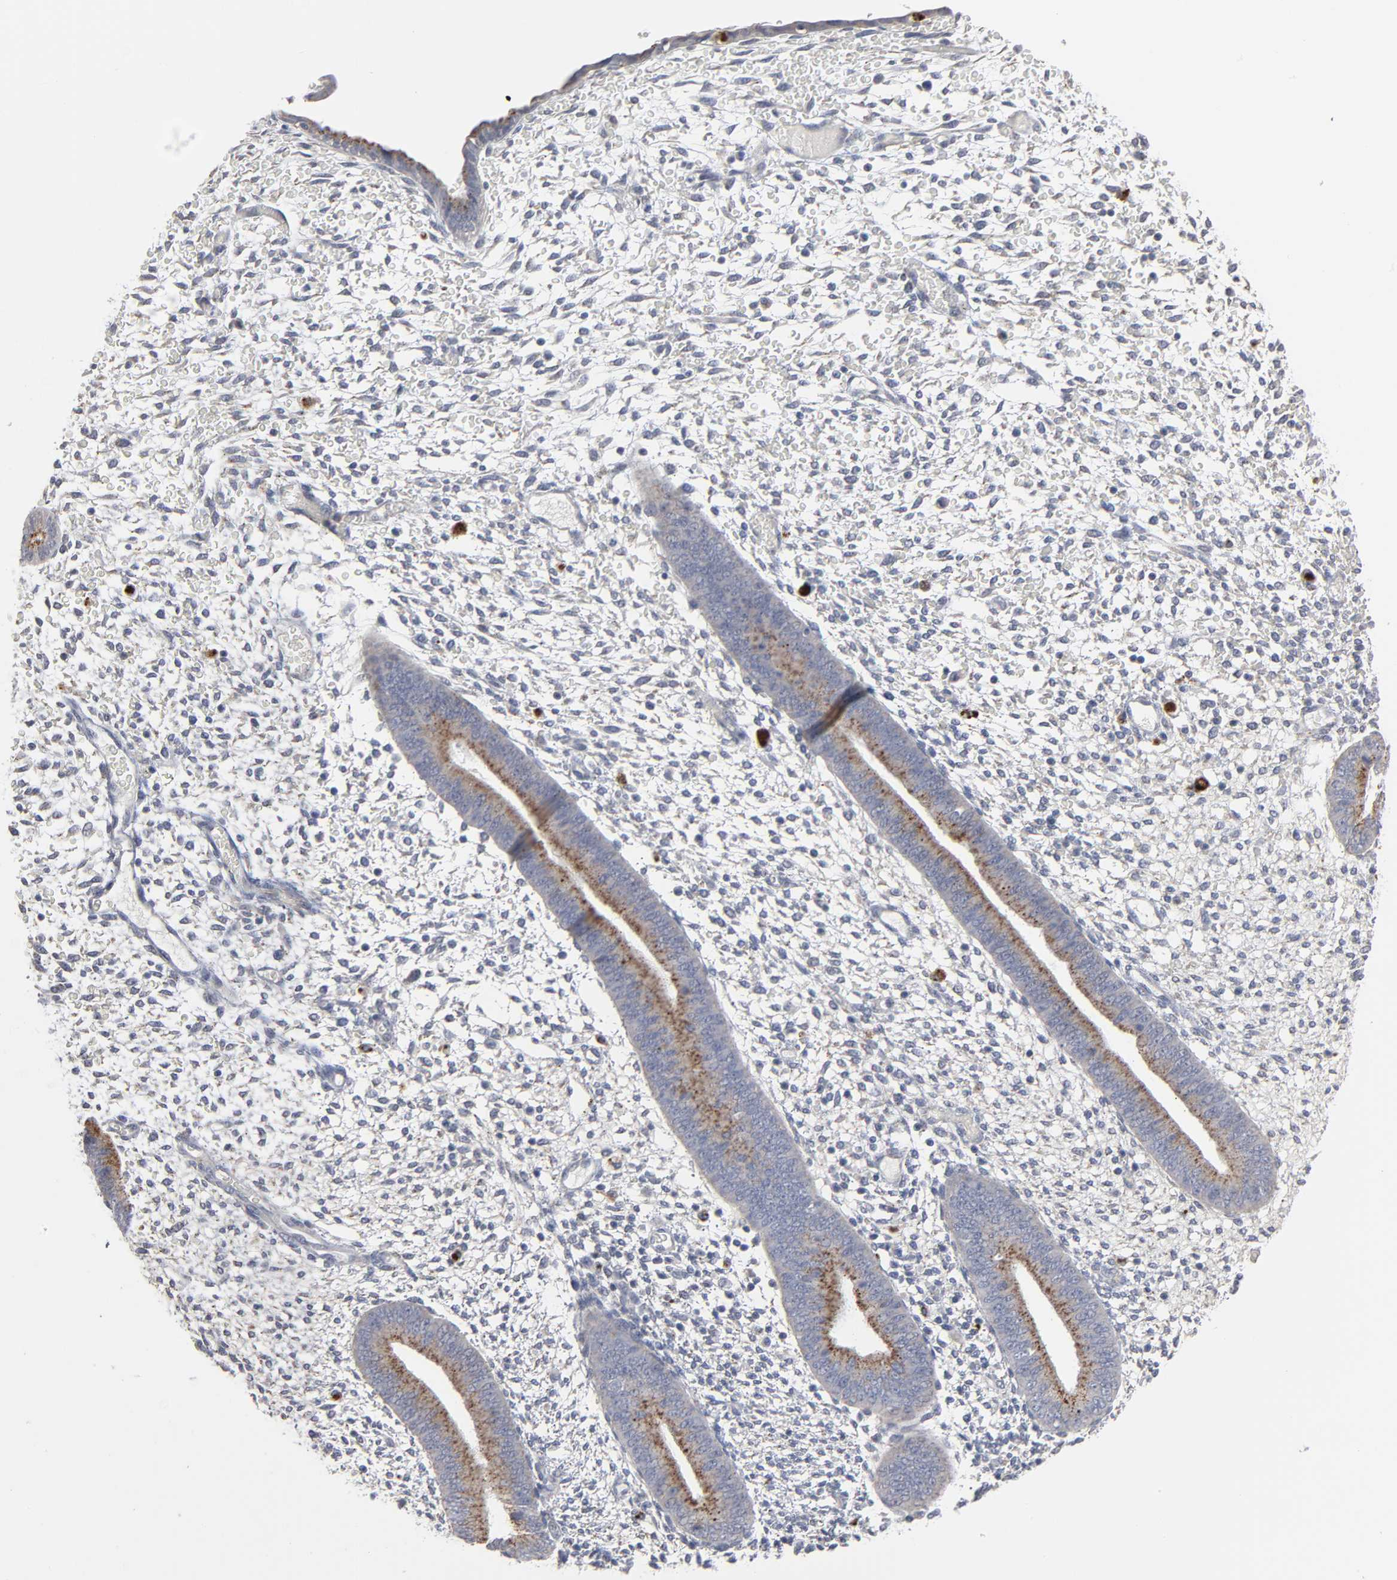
{"staining": {"intensity": "negative", "quantity": "none", "location": "none"}, "tissue": "endometrium", "cell_type": "Cells in endometrial stroma", "image_type": "normal", "snomed": [{"axis": "morphology", "description": "Normal tissue, NOS"}, {"axis": "topography", "description": "Endometrium"}], "caption": "Cells in endometrial stroma are negative for protein expression in normal human endometrium. The staining is performed using DAB brown chromogen with nuclei counter-stained in using hematoxylin.", "gene": "POMT2", "patient": {"sex": "female", "age": 42}}